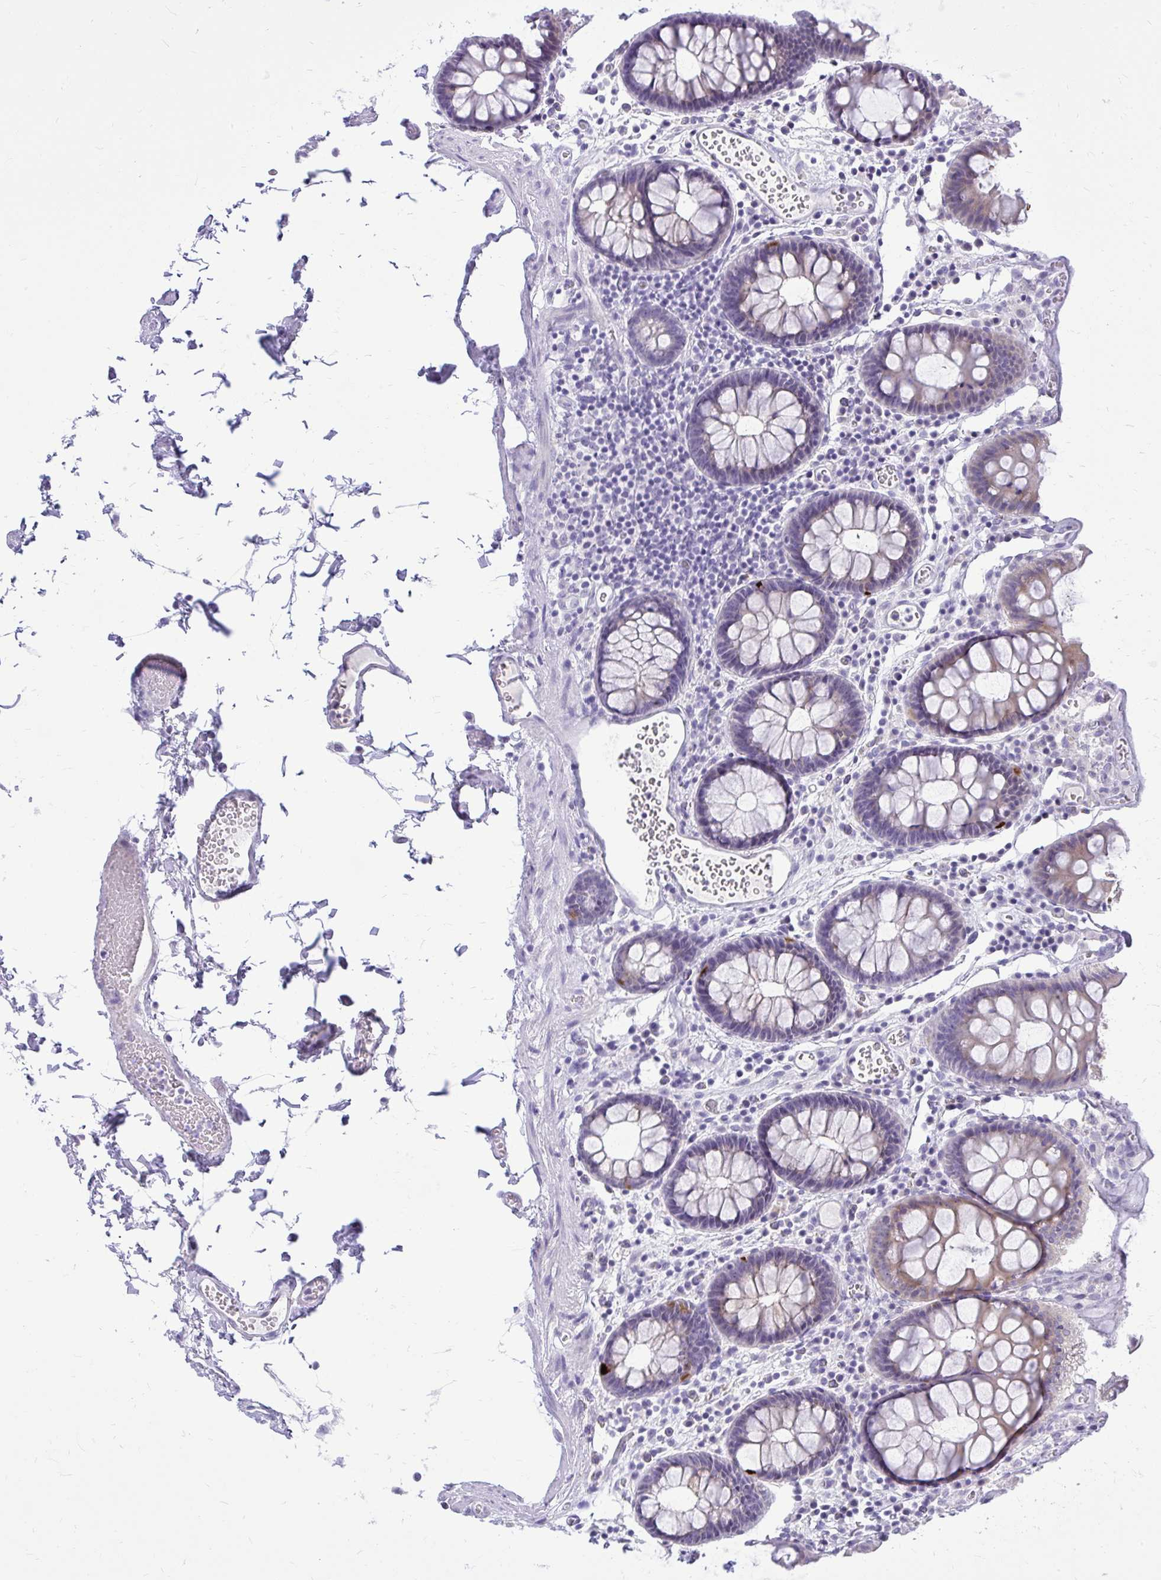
{"staining": {"intensity": "negative", "quantity": "none", "location": "none"}, "tissue": "colon", "cell_type": "Endothelial cells", "image_type": "normal", "snomed": [{"axis": "morphology", "description": "Normal tissue, NOS"}, {"axis": "topography", "description": "Colon"}, {"axis": "topography", "description": "Peripheral nerve tissue"}], "caption": "IHC micrograph of normal colon: human colon stained with DAB demonstrates no significant protein expression in endothelial cells. Nuclei are stained in blue.", "gene": "PRAP1", "patient": {"sex": "male", "age": 84}}